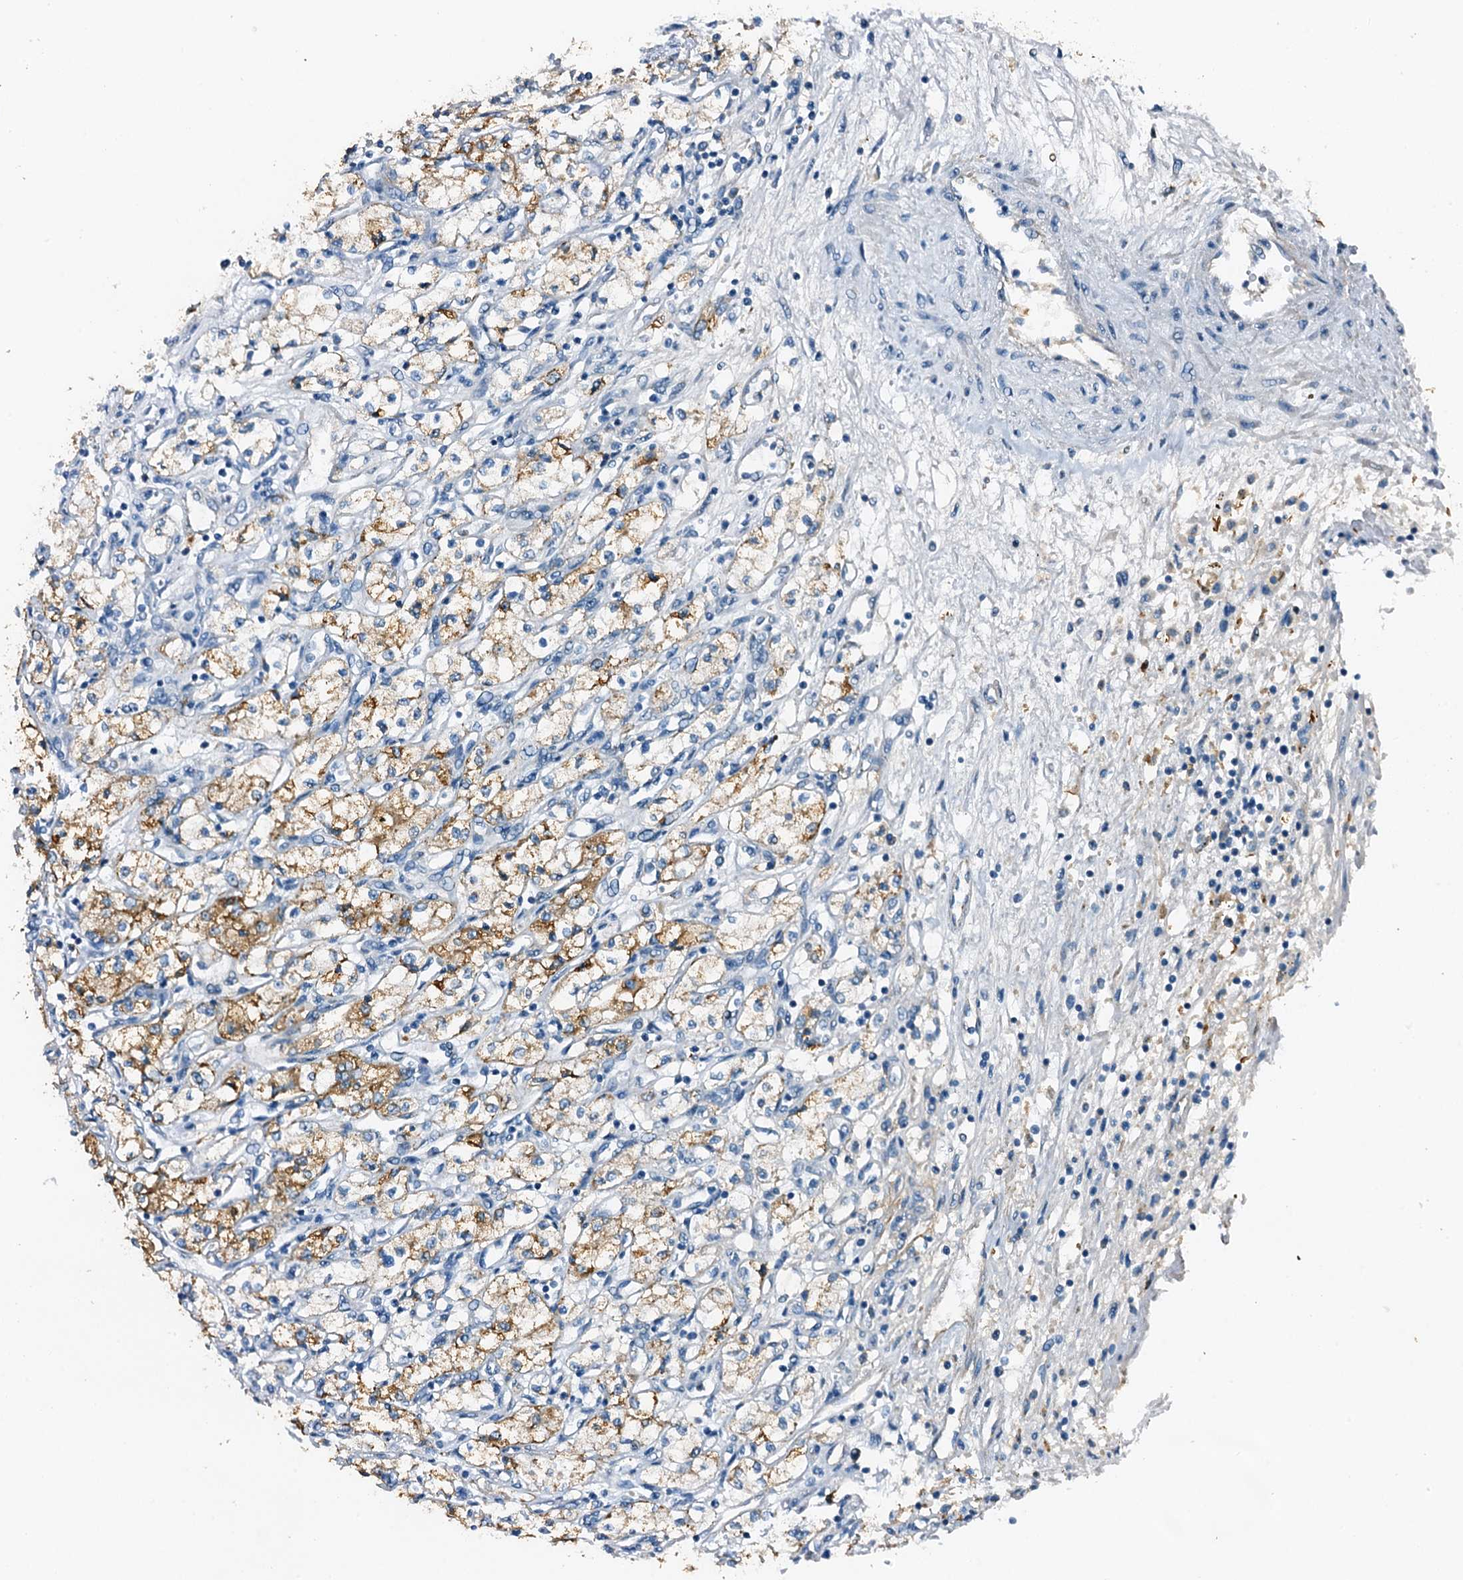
{"staining": {"intensity": "moderate", "quantity": "25%-75%", "location": "cytoplasmic/membranous"}, "tissue": "renal cancer", "cell_type": "Tumor cells", "image_type": "cancer", "snomed": [{"axis": "morphology", "description": "Adenocarcinoma, NOS"}, {"axis": "topography", "description": "Kidney"}], "caption": "Protein staining displays moderate cytoplasmic/membranous staining in approximately 25%-75% of tumor cells in renal cancer.", "gene": "ZNF606", "patient": {"sex": "male", "age": 59}}